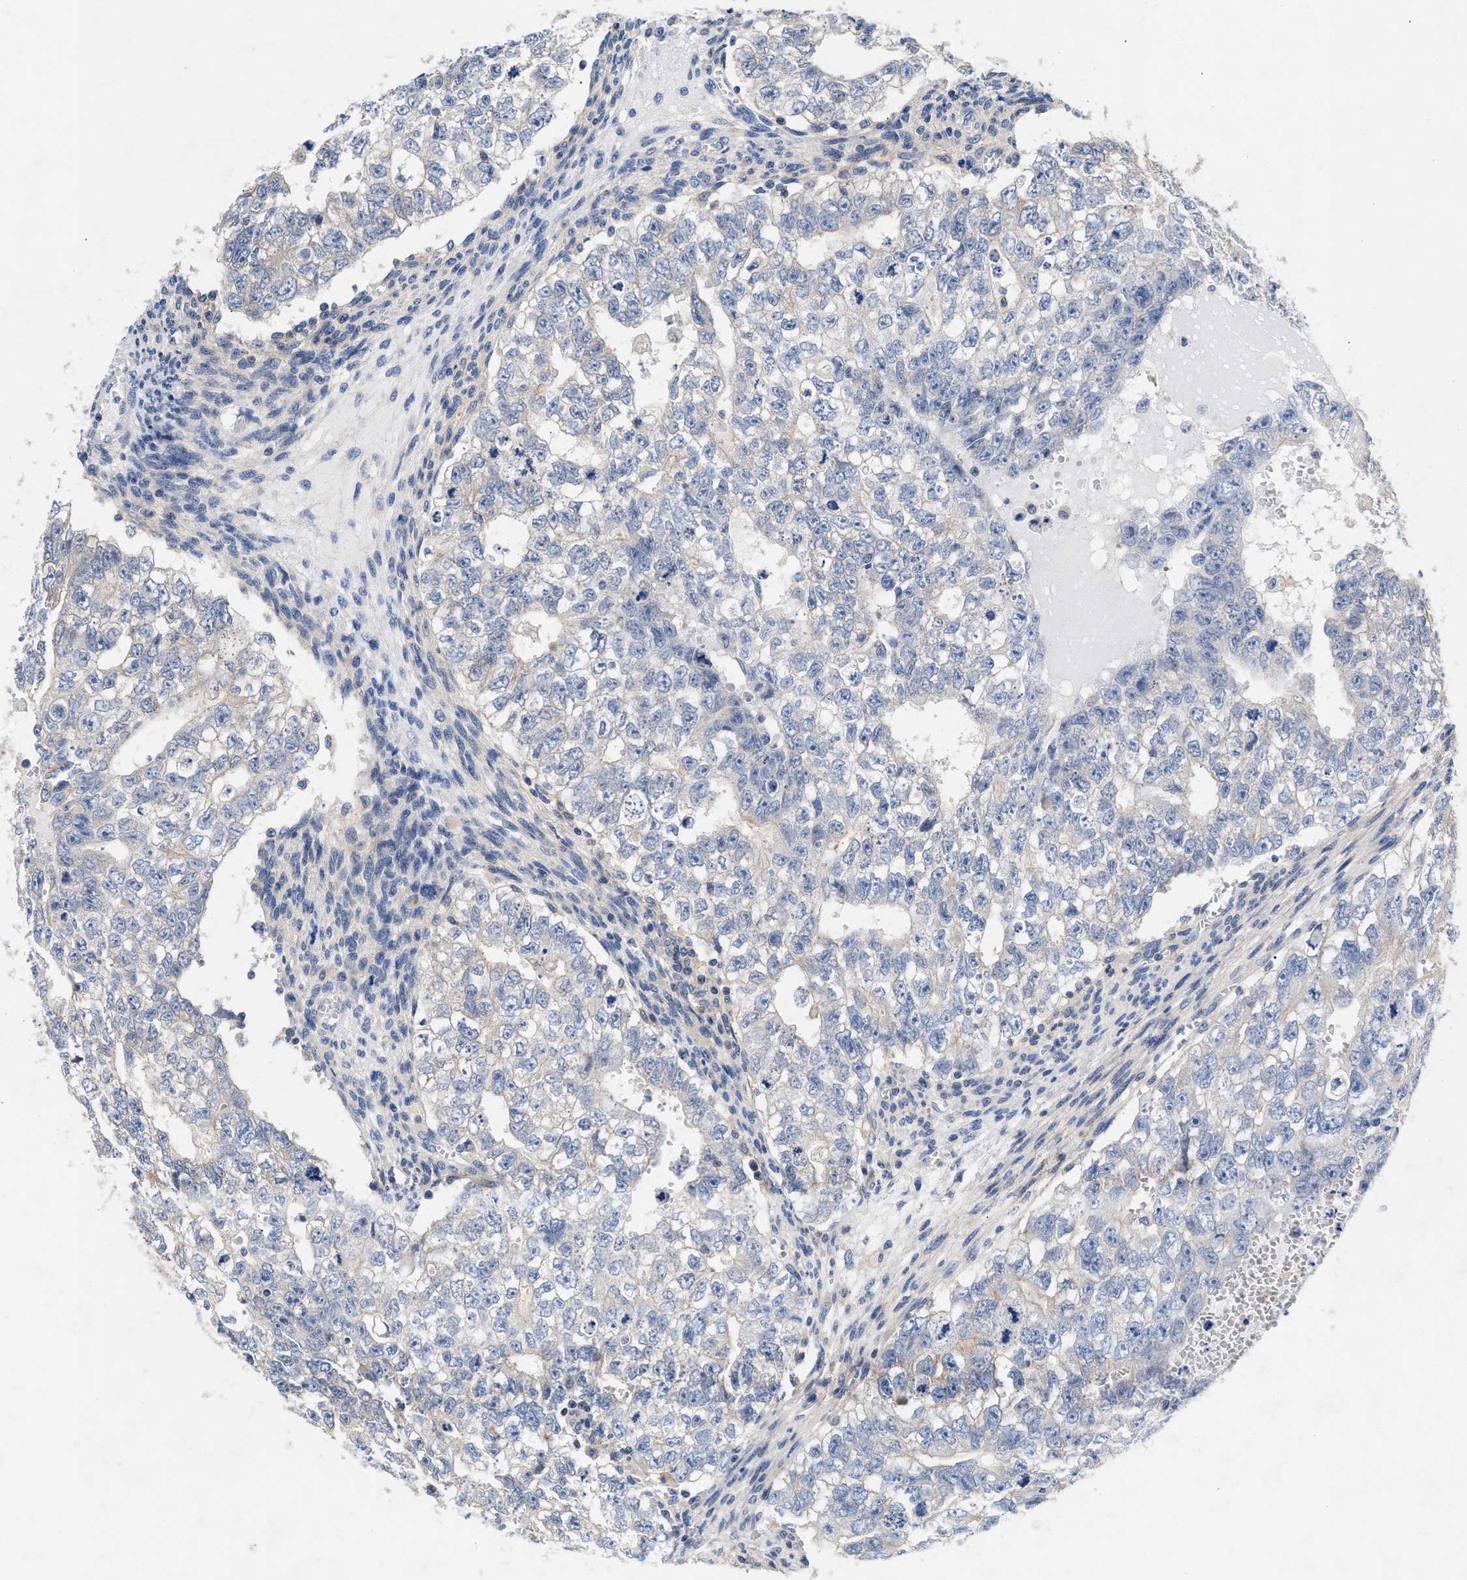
{"staining": {"intensity": "negative", "quantity": "none", "location": "none"}, "tissue": "testis cancer", "cell_type": "Tumor cells", "image_type": "cancer", "snomed": [{"axis": "morphology", "description": "Seminoma, NOS"}, {"axis": "morphology", "description": "Carcinoma, Embryonal, NOS"}, {"axis": "topography", "description": "Testis"}], "caption": "A micrograph of human testis cancer is negative for staining in tumor cells.", "gene": "GNAI3", "patient": {"sex": "male", "age": 38}}